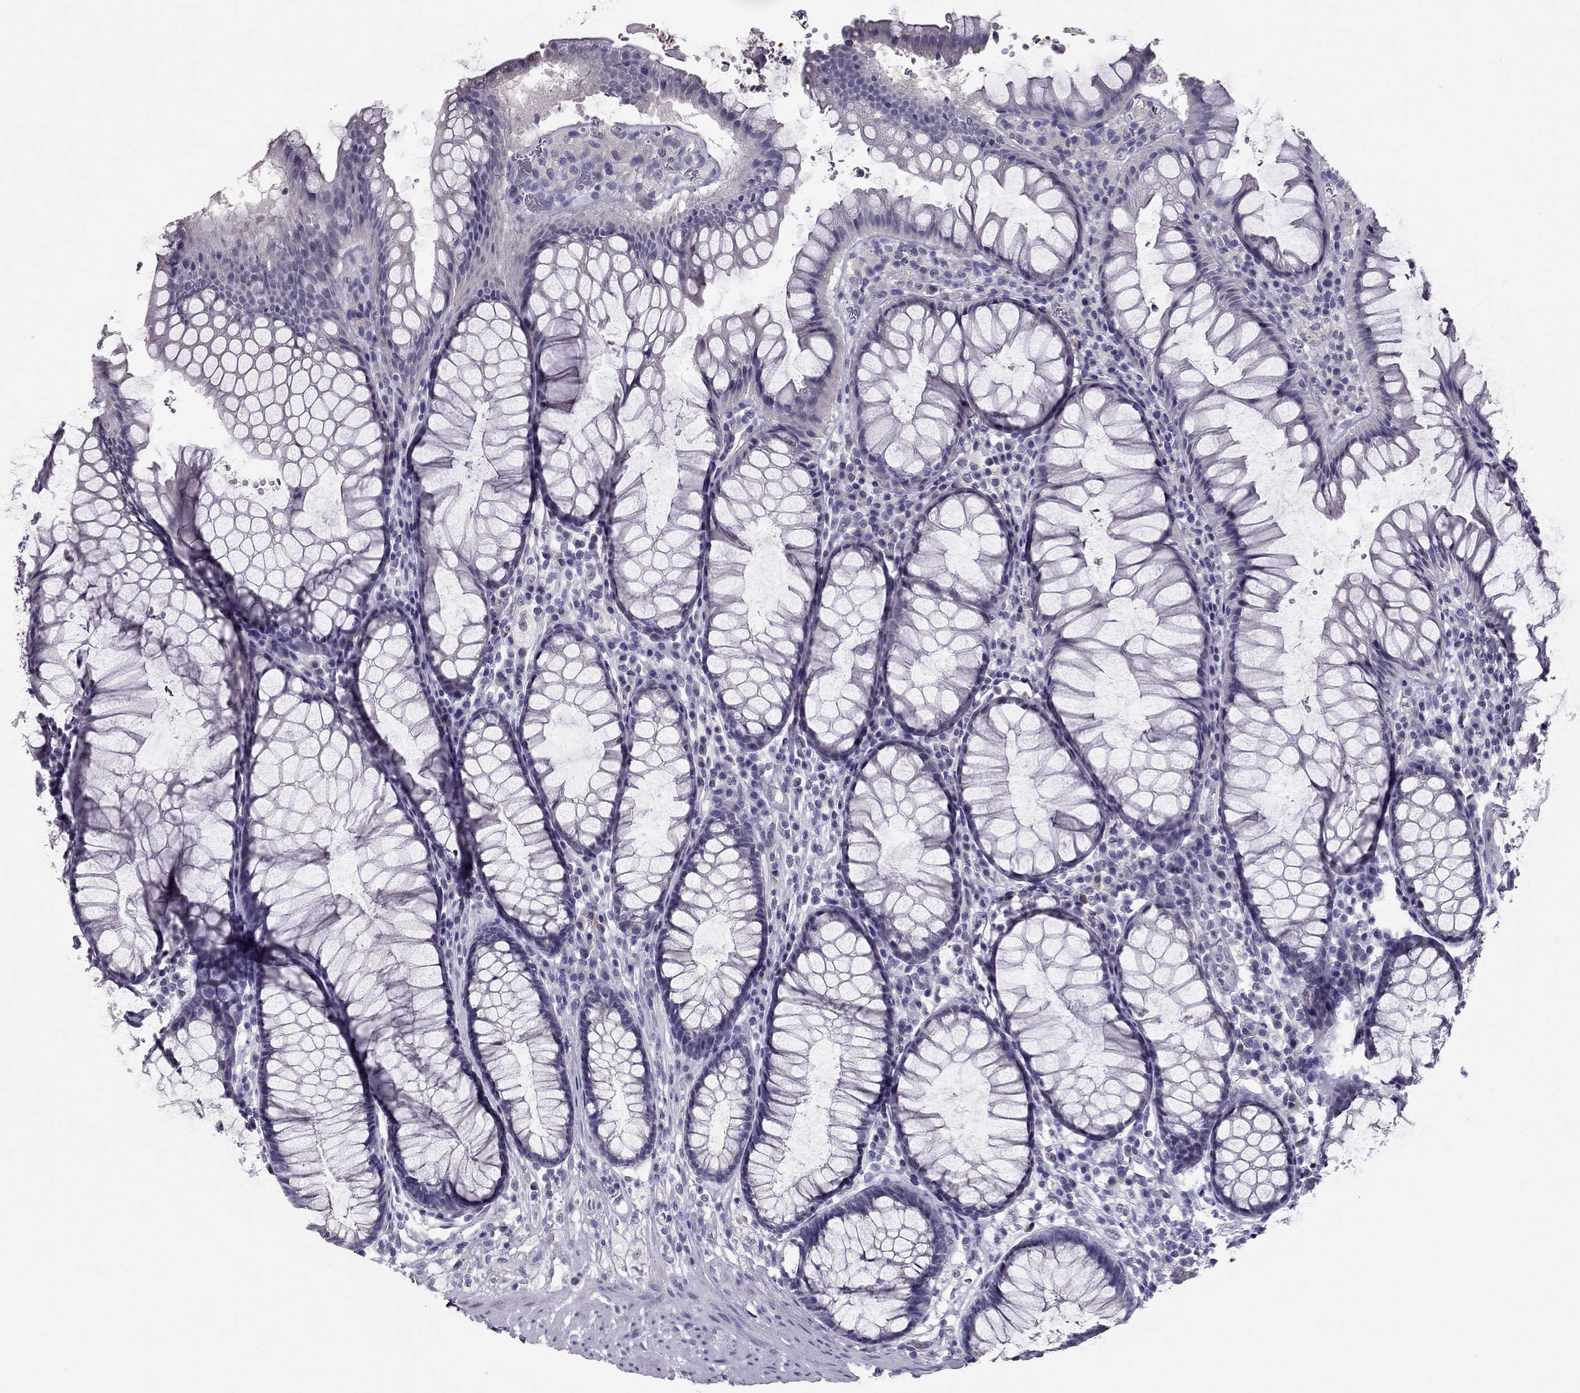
{"staining": {"intensity": "negative", "quantity": "none", "location": "none"}, "tissue": "rectum", "cell_type": "Glandular cells", "image_type": "normal", "snomed": [{"axis": "morphology", "description": "Normal tissue, NOS"}, {"axis": "topography", "description": "Rectum"}], "caption": "Glandular cells show no significant expression in benign rectum. The staining is performed using DAB (3,3'-diaminobenzidine) brown chromogen with nuclei counter-stained in using hematoxylin.", "gene": "RHO", "patient": {"sex": "female", "age": 68}}